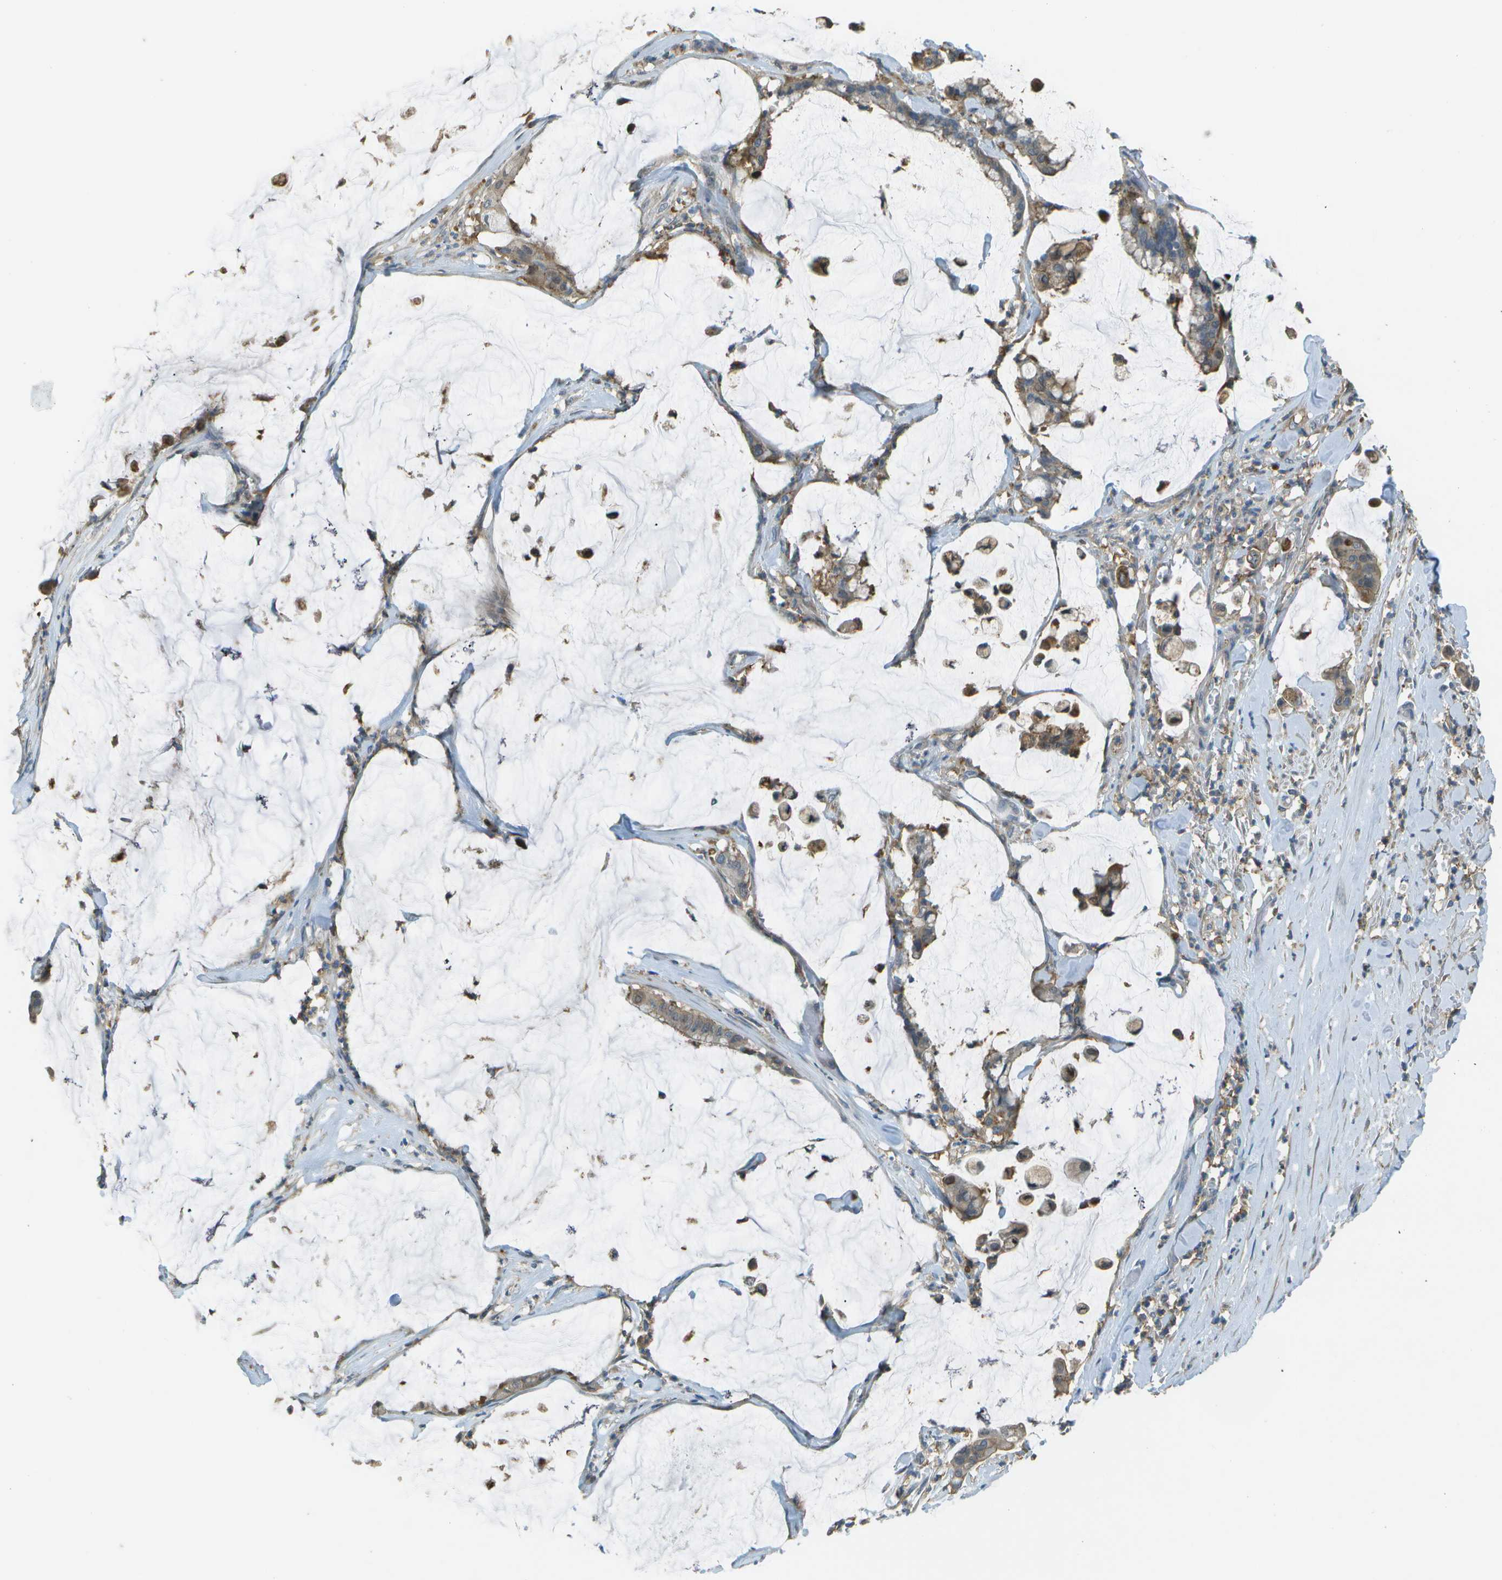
{"staining": {"intensity": "moderate", "quantity": "<25%", "location": "cytoplasmic/membranous"}, "tissue": "pancreatic cancer", "cell_type": "Tumor cells", "image_type": "cancer", "snomed": [{"axis": "morphology", "description": "Adenocarcinoma, NOS"}, {"axis": "topography", "description": "Pancreas"}], "caption": "Immunohistochemistry micrograph of human pancreatic cancer (adenocarcinoma) stained for a protein (brown), which exhibits low levels of moderate cytoplasmic/membranous staining in approximately <25% of tumor cells.", "gene": "LRRC66", "patient": {"sex": "male", "age": 41}}